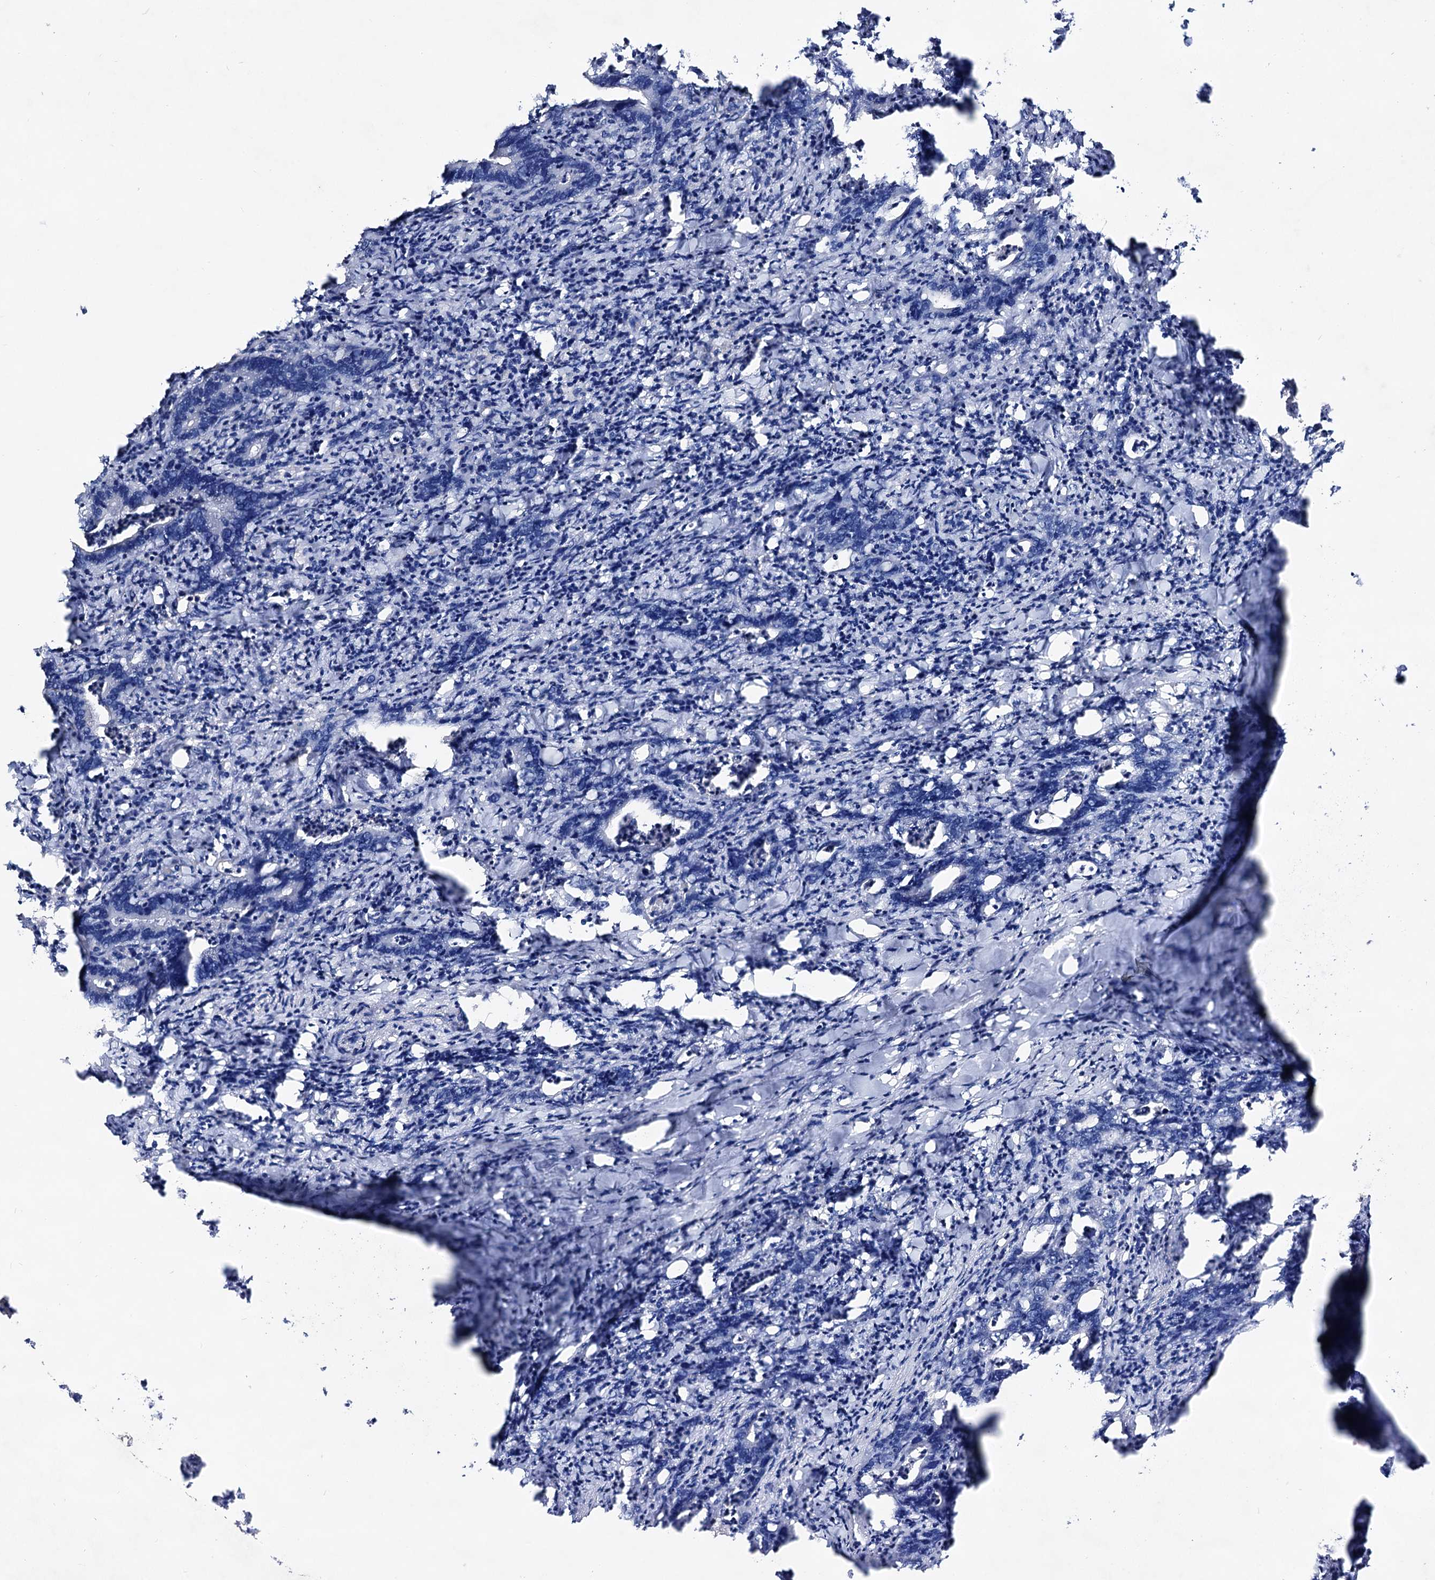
{"staining": {"intensity": "negative", "quantity": "none", "location": "none"}, "tissue": "colorectal cancer", "cell_type": "Tumor cells", "image_type": "cancer", "snomed": [{"axis": "morphology", "description": "Adenocarcinoma, NOS"}, {"axis": "topography", "description": "Colon"}], "caption": "This is a histopathology image of IHC staining of adenocarcinoma (colorectal), which shows no staining in tumor cells.", "gene": "PLIN1", "patient": {"sex": "female", "age": 75}}